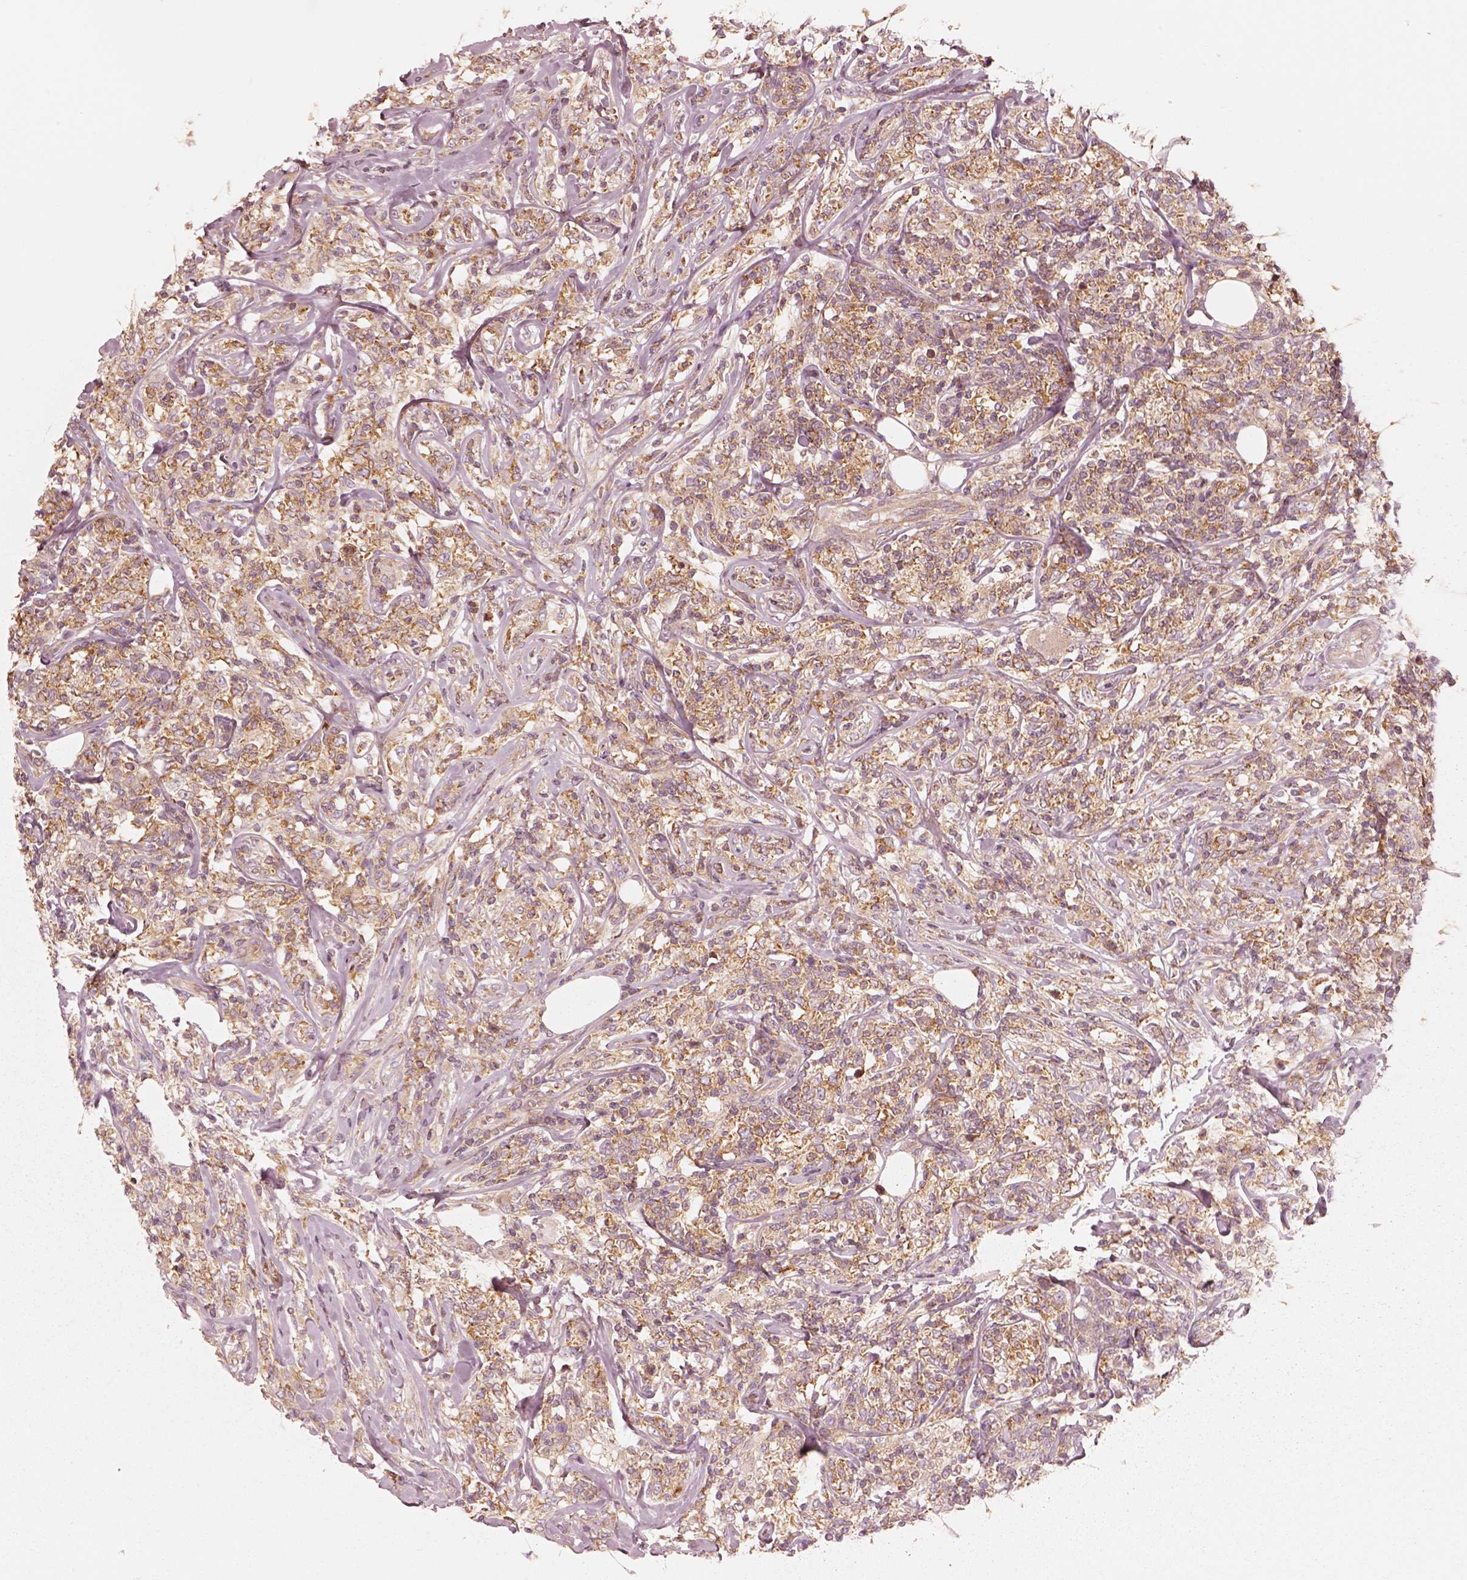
{"staining": {"intensity": "strong", "quantity": ">75%", "location": "cytoplasmic/membranous"}, "tissue": "lymphoma", "cell_type": "Tumor cells", "image_type": "cancer", "snomed": [{"axis": "morphology", "description": "Malignant lymphoma, non-Hodgkin's type, High grade"}, {"axis": "topography", "description": "Lymph node"}], "caption": "Lymphoma was stained to show a protein in brown. There is high levels of strong cytoplasmic/membranous staining in about >75% of tumor cells. The staining was performed using DAB (3,3'-diaminobenzidine) to visualize the protein expression in brown, while the nuclei were stained in blue with hematoxylin (Magnification: 20x).", "gene": "CNOT2", "patient": {"sex": "female", "age": 84}}